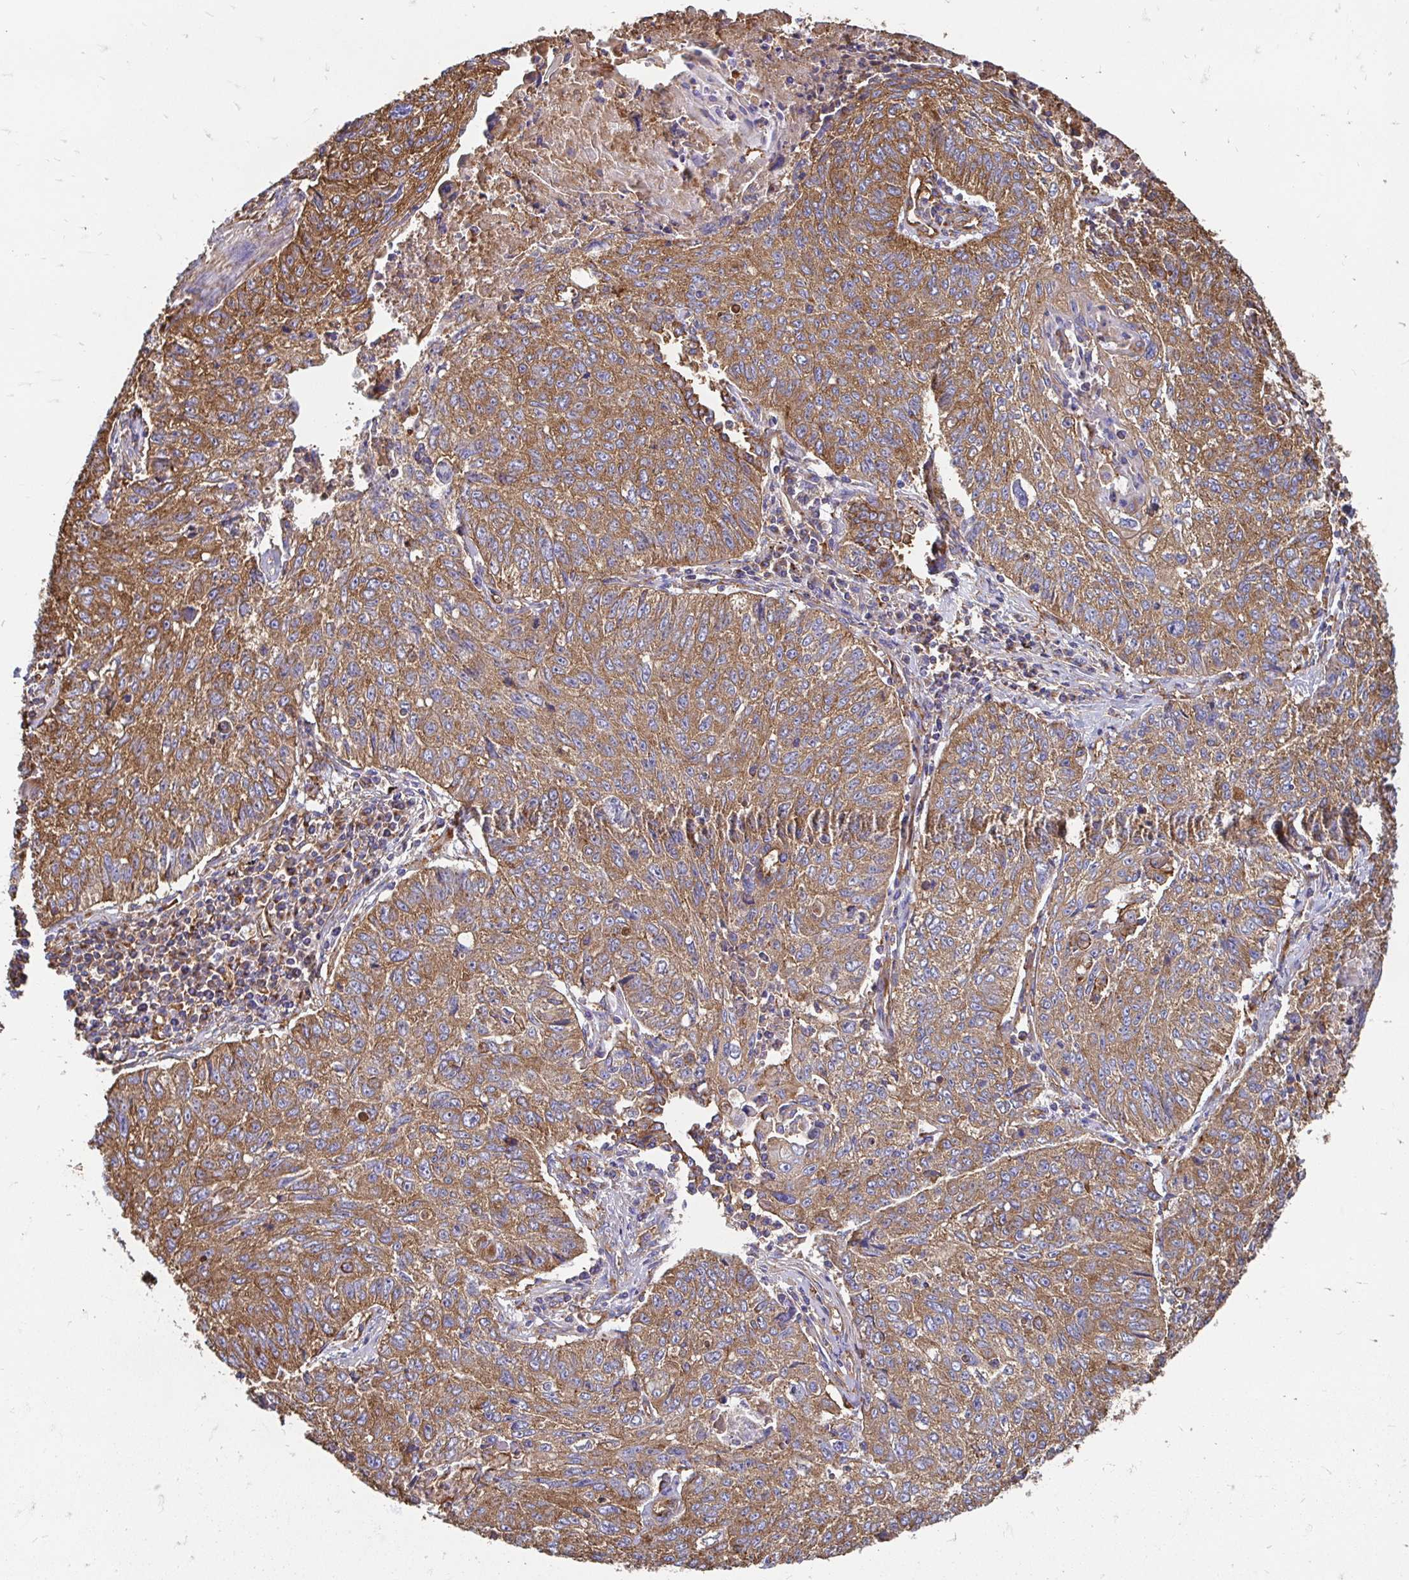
{"staining": {"intensity": "moderate", "quantity": ">75%", "location": "cytoplasmic/membranous"}, "tissue": "lung cancer", "cell_type": "Tumor cells", "image_type": "cancer", "snomed": [{"axis": "morphology", "description": "Normal morphology"}, {"axis": "morphology", "description": "Aneuploidy"}, {"axis": "morphology", "description": "Squamous cell carcinoma, NOS"}, {"axis": "topography", "description": "Lymph node"}, {"axis": "topography", "description": "Lung"}], "caption": "This is a photomicrograph of IHC staining of squamous cell carcinoma (lung), which shows moderate staining in the cytoplasmic/membranous of tumor cells.", "gene": "CLTC", "patient": {"sex": "female", "age": 76}}